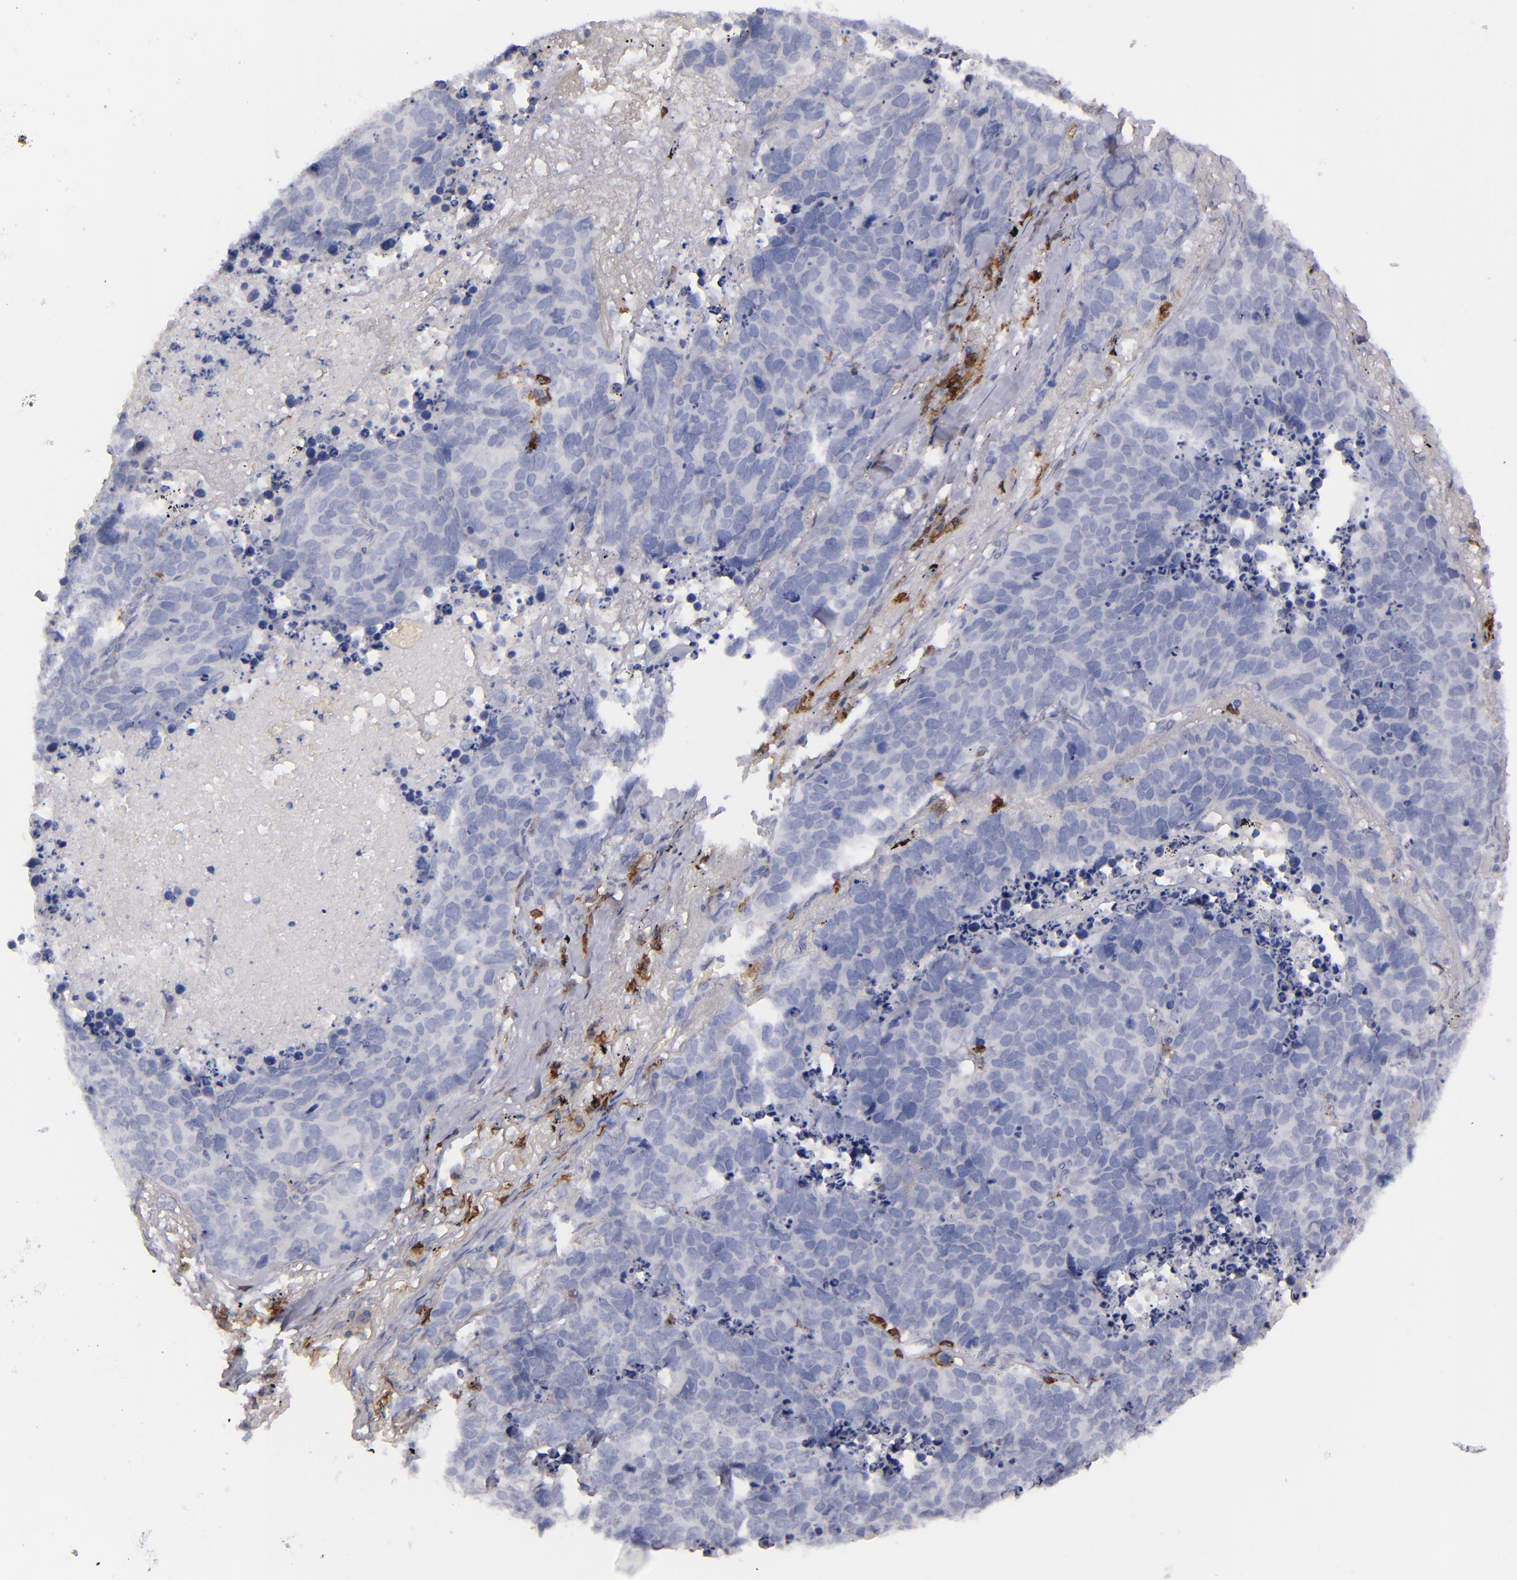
{"staining": {"intensity": "negative", "quantity": "none", "location": "none"}, "tissue": "lung cancer", "cell_type": "Tumor cells", "image_type": "cancer", "snomed": [{"axis": "morphology", "description": "Carcinoid, malignant, NOS"}, {"axis": "topography", "description": "Lung"}], "caption": "Immunohistochemical staining of human lung malignant carcinoid displays no significant positivity in tumor cells.", "gene": "CD27", "patient": {"sex": "male", "age": 60}}